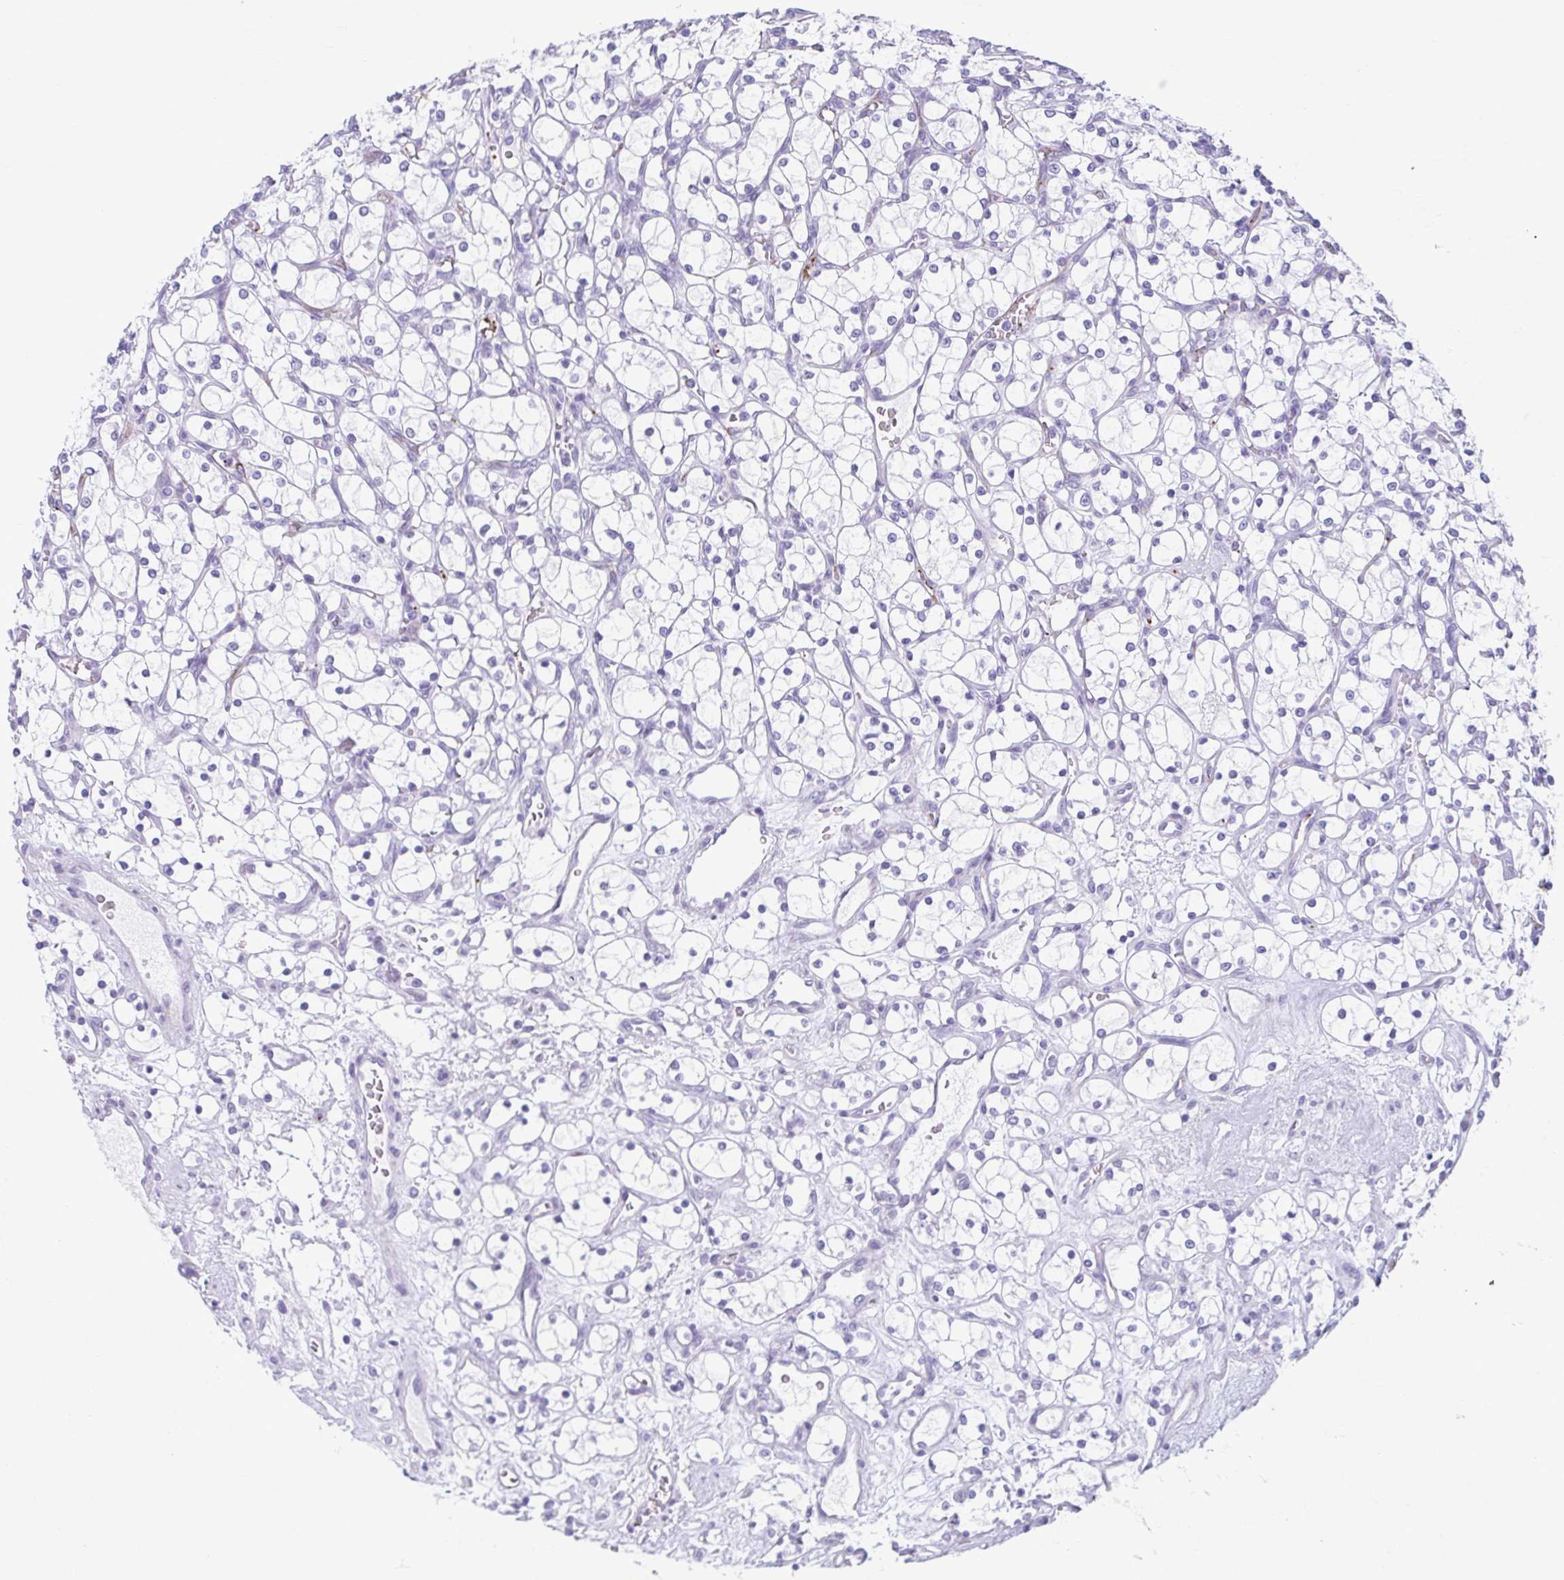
{"staining": {"intensity": "negative", "quantity": "none", "location": "none"}, "tissue": "renal cancer", "cell_type": "Tumor cells", "image_type": "cancer", "snomed": [{"axis": "morphology", "description": "Adenocarcinoma, NOS"}, {"axis": "topography", "description": "Kidney"}], "caption": "This is an IHC micrograph of renal adenocarcinoma. There is no staining in tumor cells.", "gene": "TCEAL3", "patient": {"sex": "female", "age": 69}}